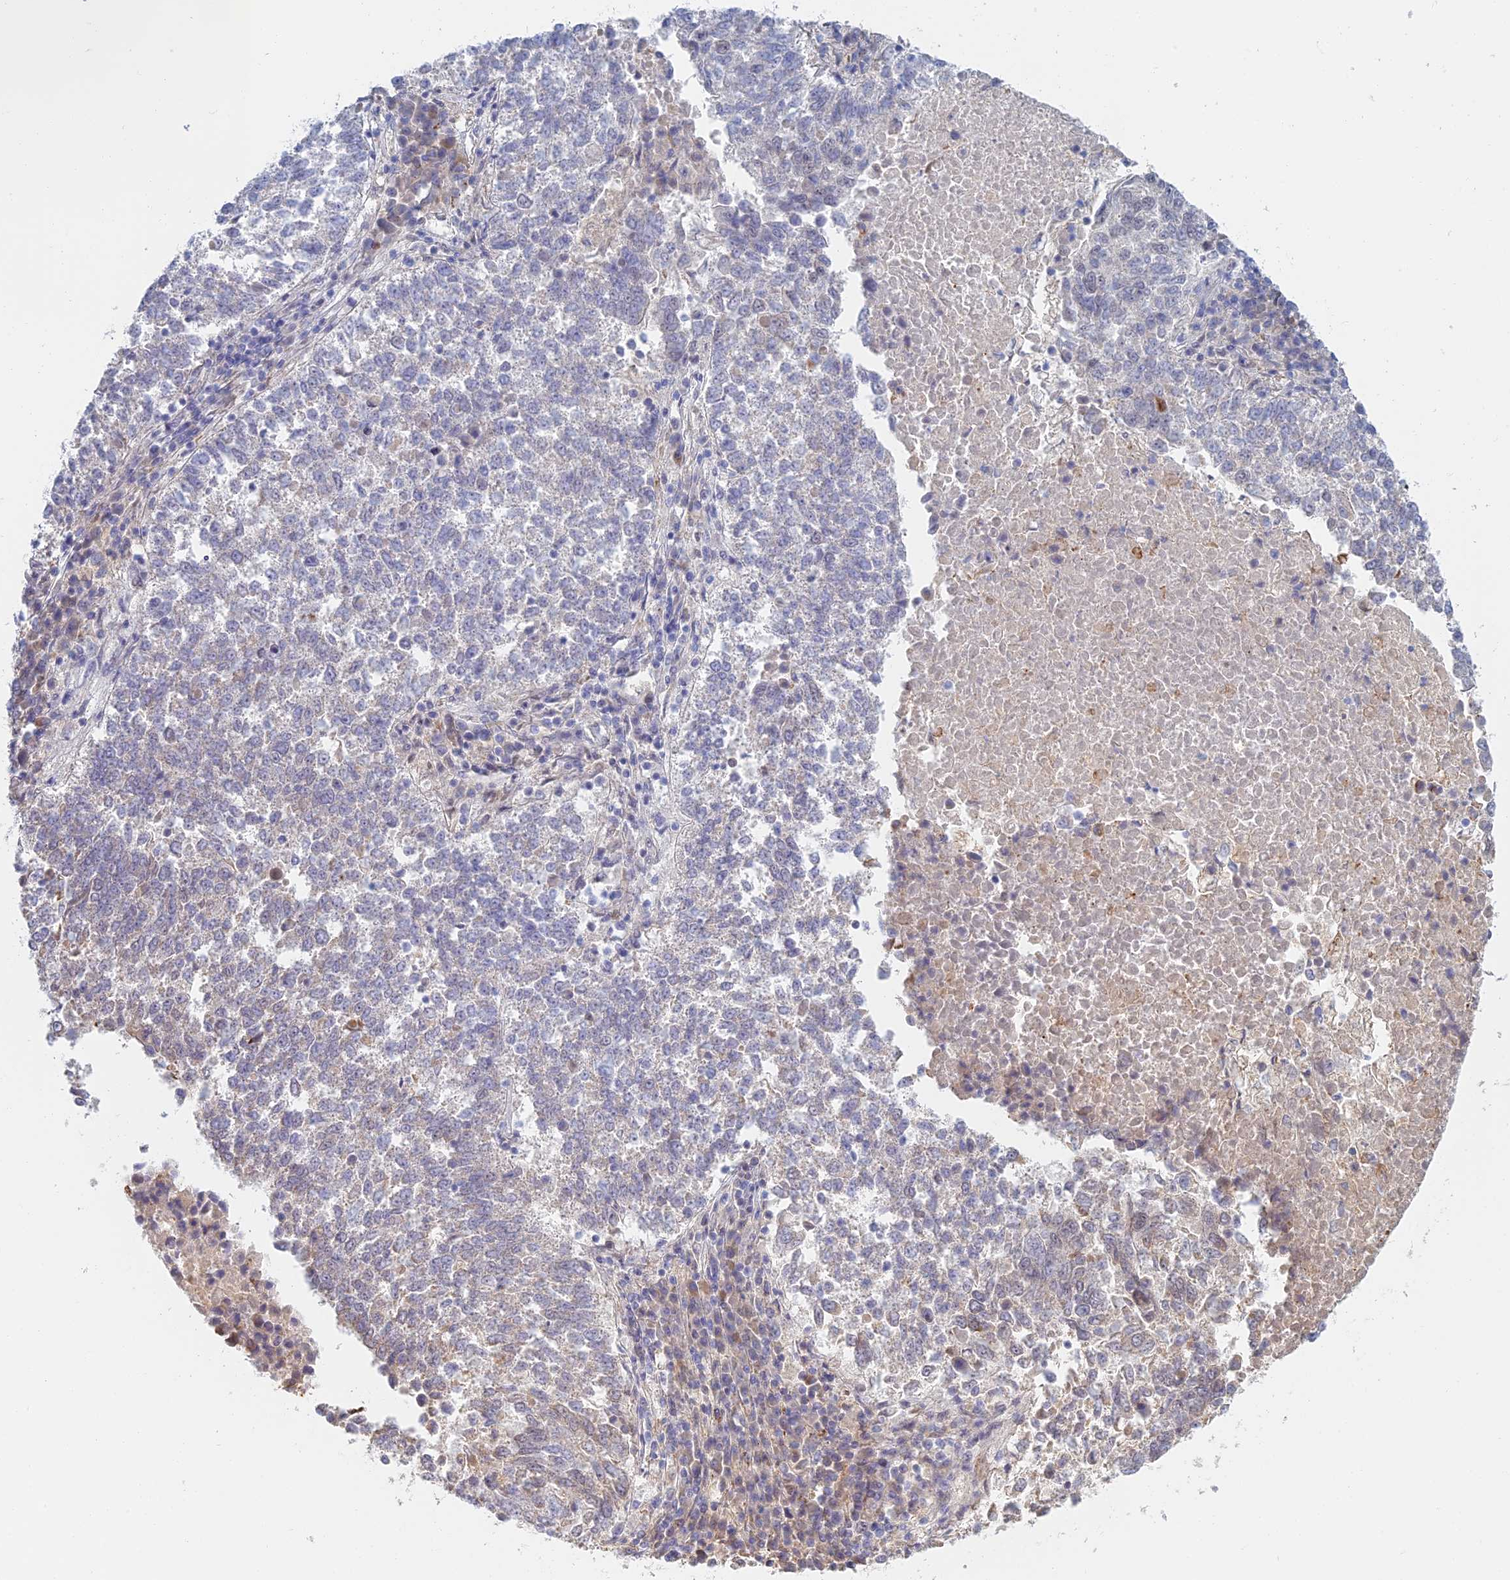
{"staining": {"intensity": "weak", "quantity": "25%-75%", "location": "cytoplasmic/membranous"}, "tissue": "lung cancer", "cell_type": "Tumor cells", "image_type": "cancer", "snomed": [{"axis": "morphology", "description": "Squamous cell carcinoma, NOS"}, {"axis": "topography", "description": "Lung"}], "caption": "Immunohistochemical staining of human squamous cell carcinoma (lung) exhibits weak cytoplasmic/membranous protein expression in about 25%-75% of tumor cells.", "gene": "ZUP1", "patient": {"sex": "male", "age": 73}}